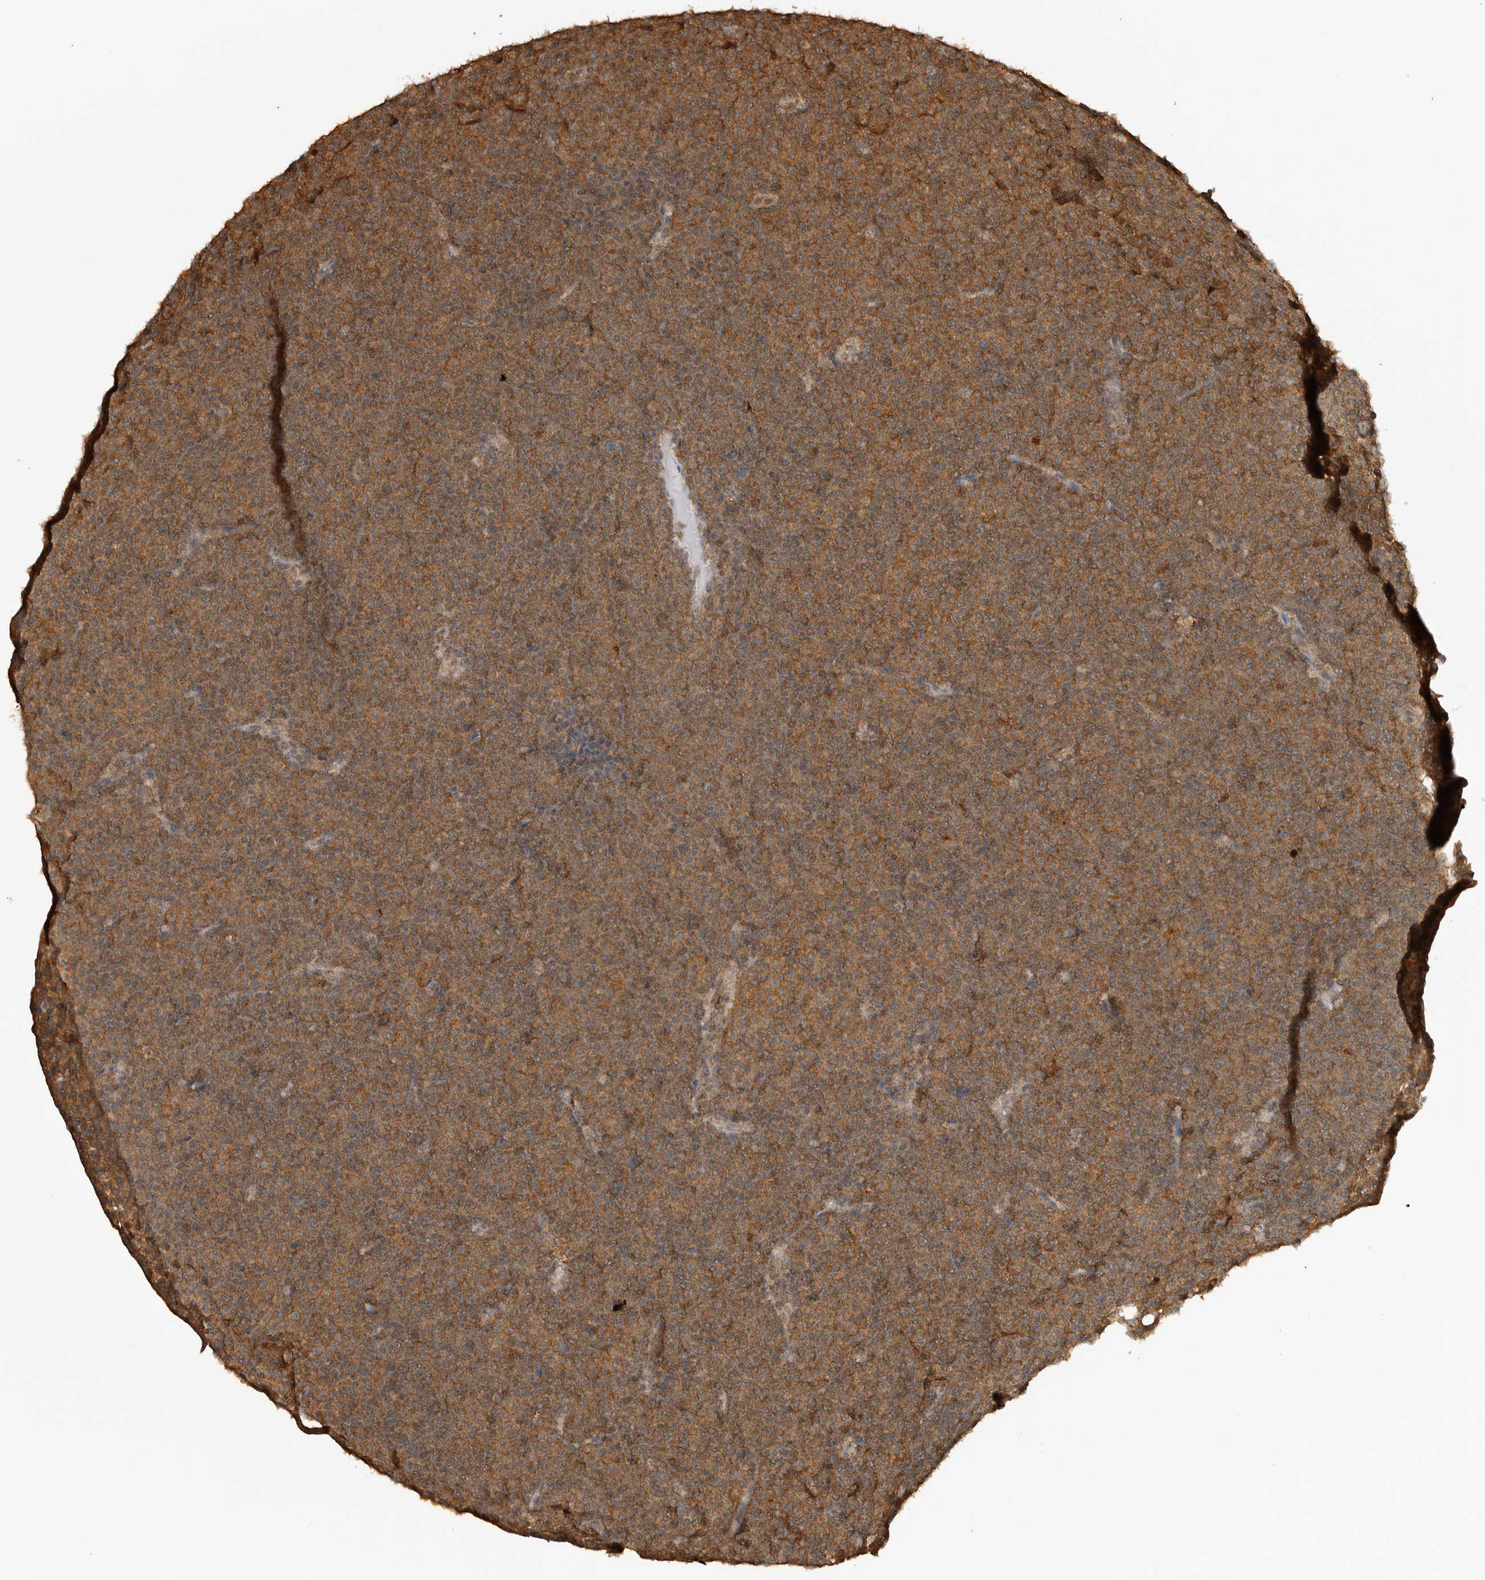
{"staining": {"intensity": "moderate", "quantity": ">75%", "location": "cytoplasmic/membranous"}, "tissue": "lymphoma", "cell_type": "Tumor cells", "image_type": "cancer", "snomed": [{"axis": "morphology", "description": "Malignant lymphoma, non-Hodgkin's type, Low grade"}, {"axis": "topography", "description": "Lymph node"}], "caption": "A histopathology image showing moderate cytoplasmic/membranous expression in approximately >75% of tumor cells in lymphoma, as visualized by brown immunohistochemical staining.", "gene": "ICOSLG", "patient": {"sex": "female", "age": 67}}